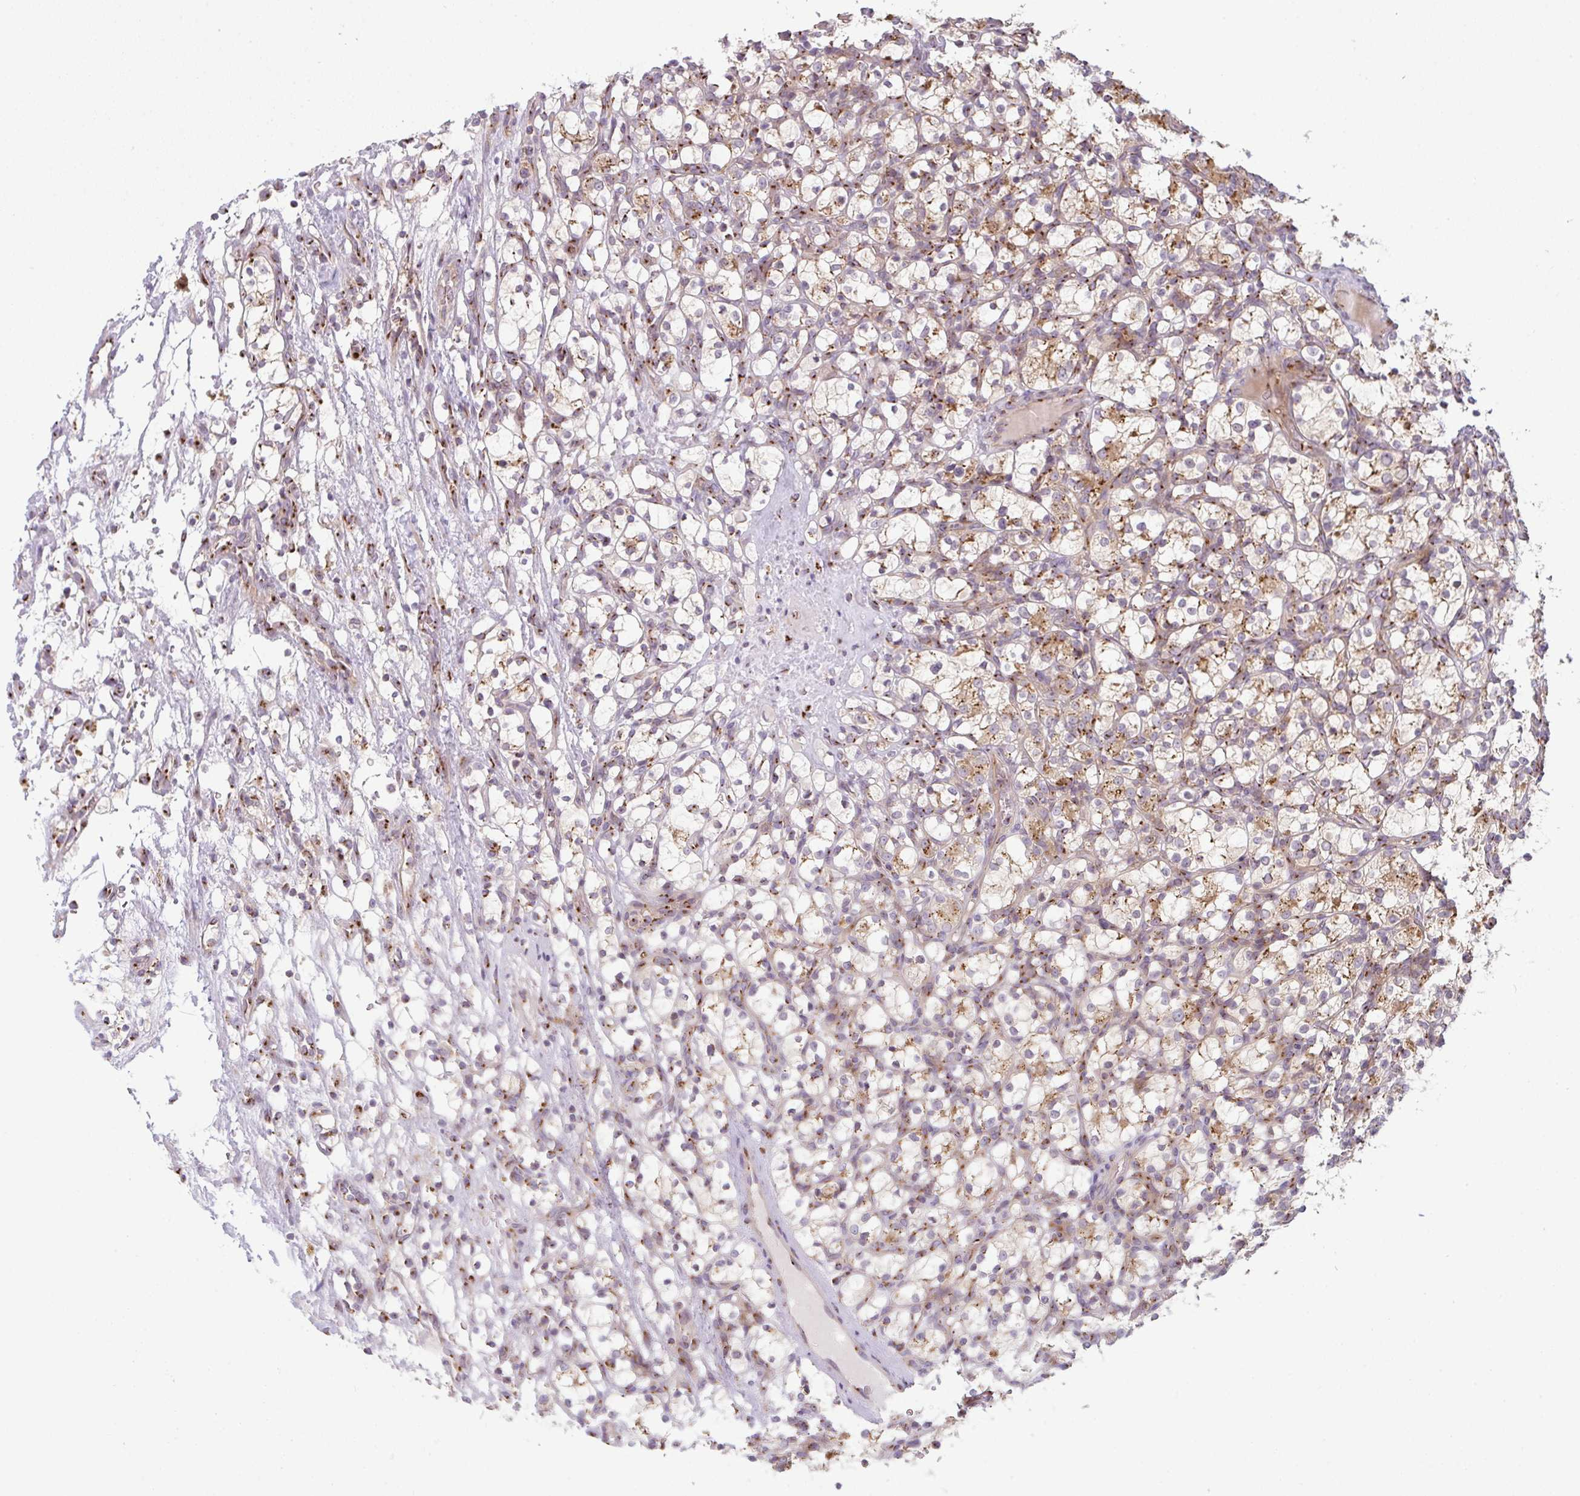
{"staining": {"intensity": "moderate", "quantity": "<25%", "location": "cytoplasmic/membranous"}, "tissue": "renal cancer", "cell_type": "Tumor cells", "image_type": "cancer", "snomed": [{"axis": "morphology", "description": "Adenocarcinoma, NOS"}, {"axis": "topography", "description": "Kidney"}], "caption": "A high-resolution photomicrograph shows immunohistochemistry staining of adenocarcinoma (renal), which reveals moderate cytoplasmic/membranous staining in approximately <25% of tumor cells. (DAB = brown stain, brightfield microscopy at high magnification).", "gene": "GVQW3", "patient": {"sex": "female", "age": 69}}